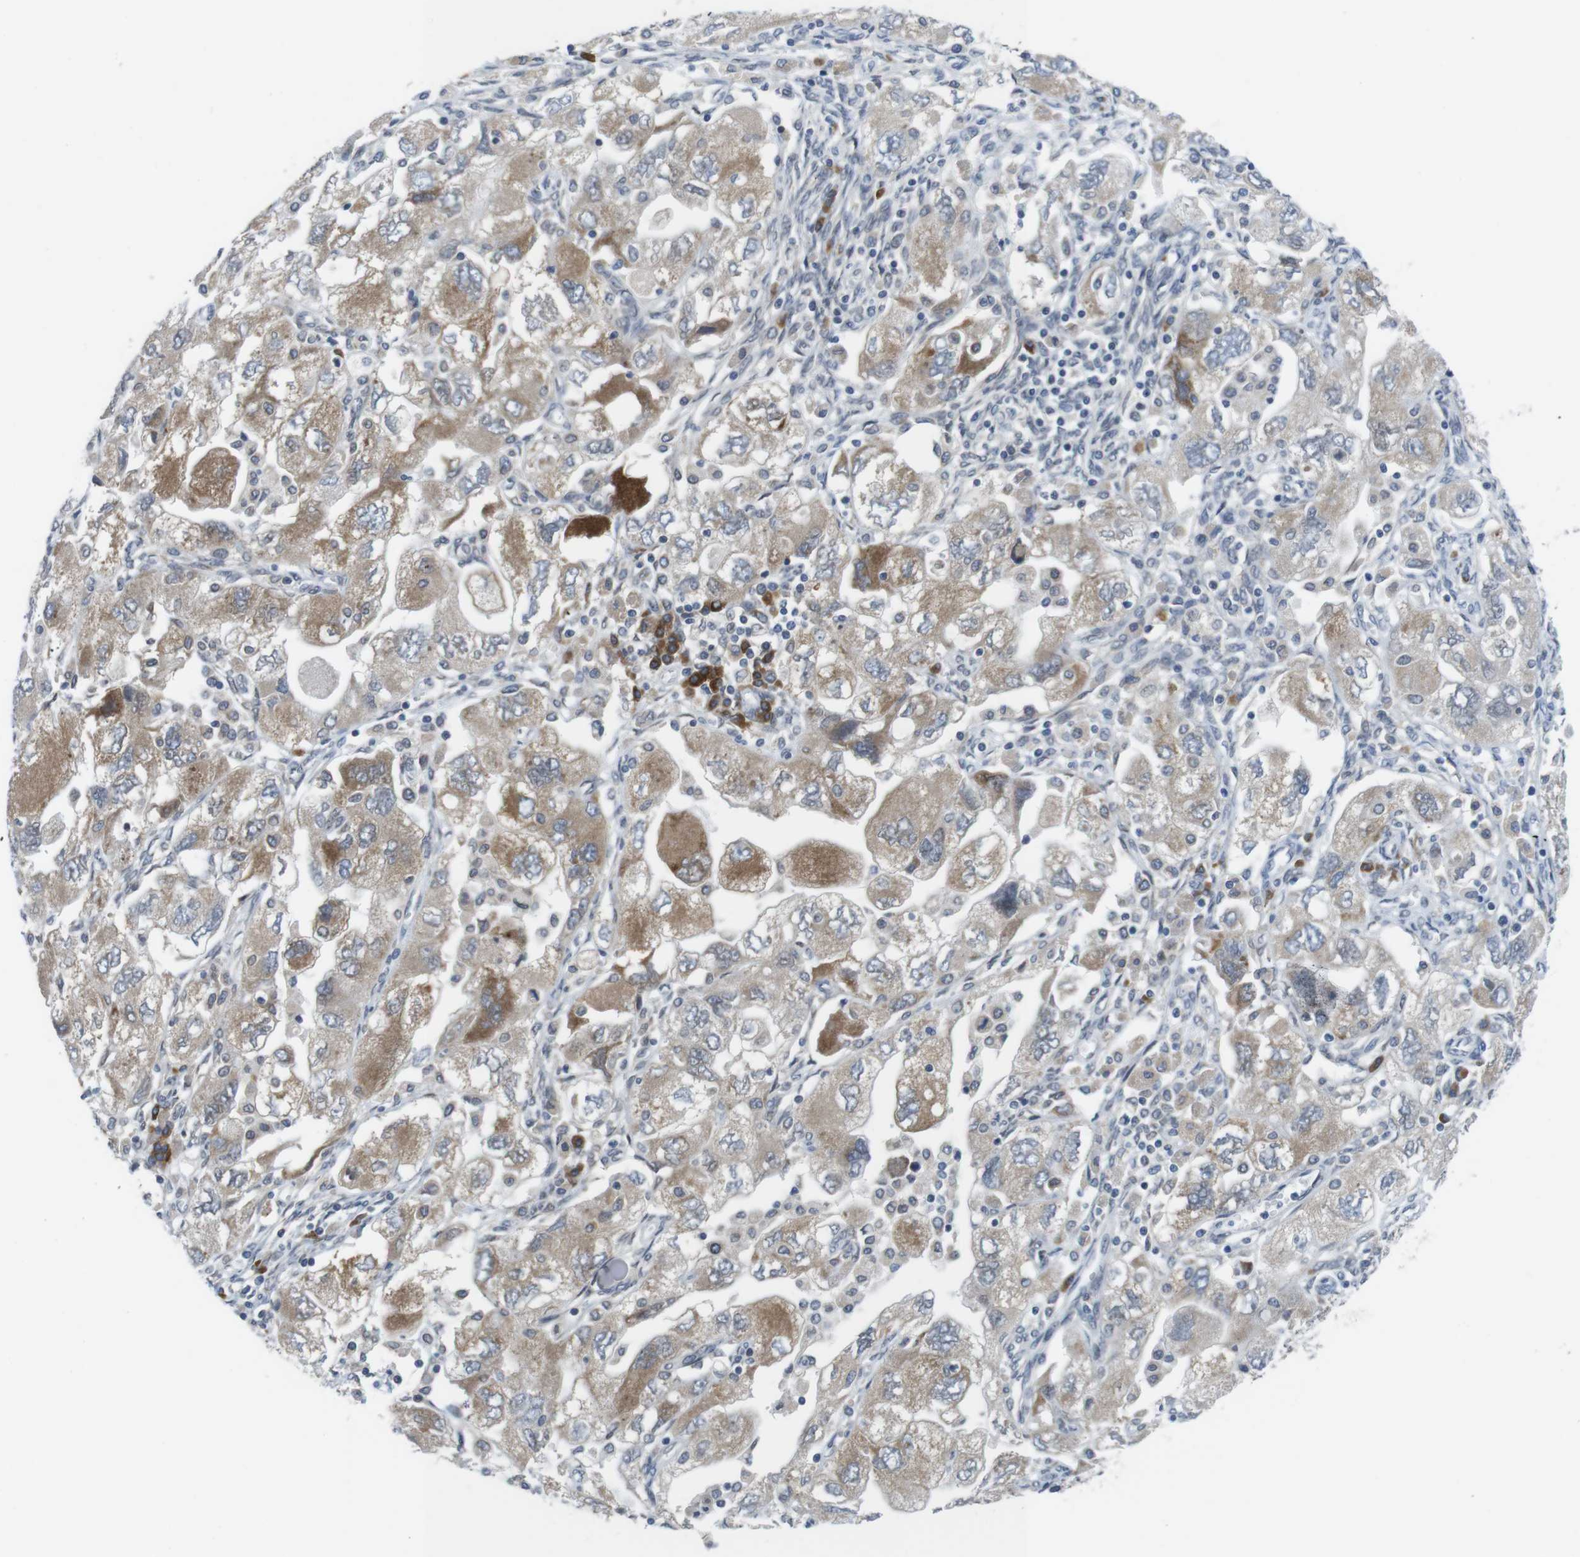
{"staining": {"intensity": "moderate", "quantity": "25%-75%", "location": "cytoplasmic/membranous"}, "tissue": "ovarian cancer", "cell_type": "Tumor cells", "image_type": "cancer", "snomed": [{"axis": "morphology", "description": "Carcinoma, NOS"}, {"axis": "morphology", "description": "Cystadenocarcinoma, serous, NOS"}, {"axis": "topography", "description": "Ovary"}], "caption": "An image of ovarian cancer (carcinoma) stained for a protein shows moderate cytoplasmic/membranous brown staining in tumor cells. The staining was performed using DAB (3,3'-diaminobenzidine) to visualize the protein expression in brown, while the nuclei were stained in blue with hematoxylin (Magnification: 20x).", "gene": "ERGIC3", "patient": {"sex": "female", "age": 69}}